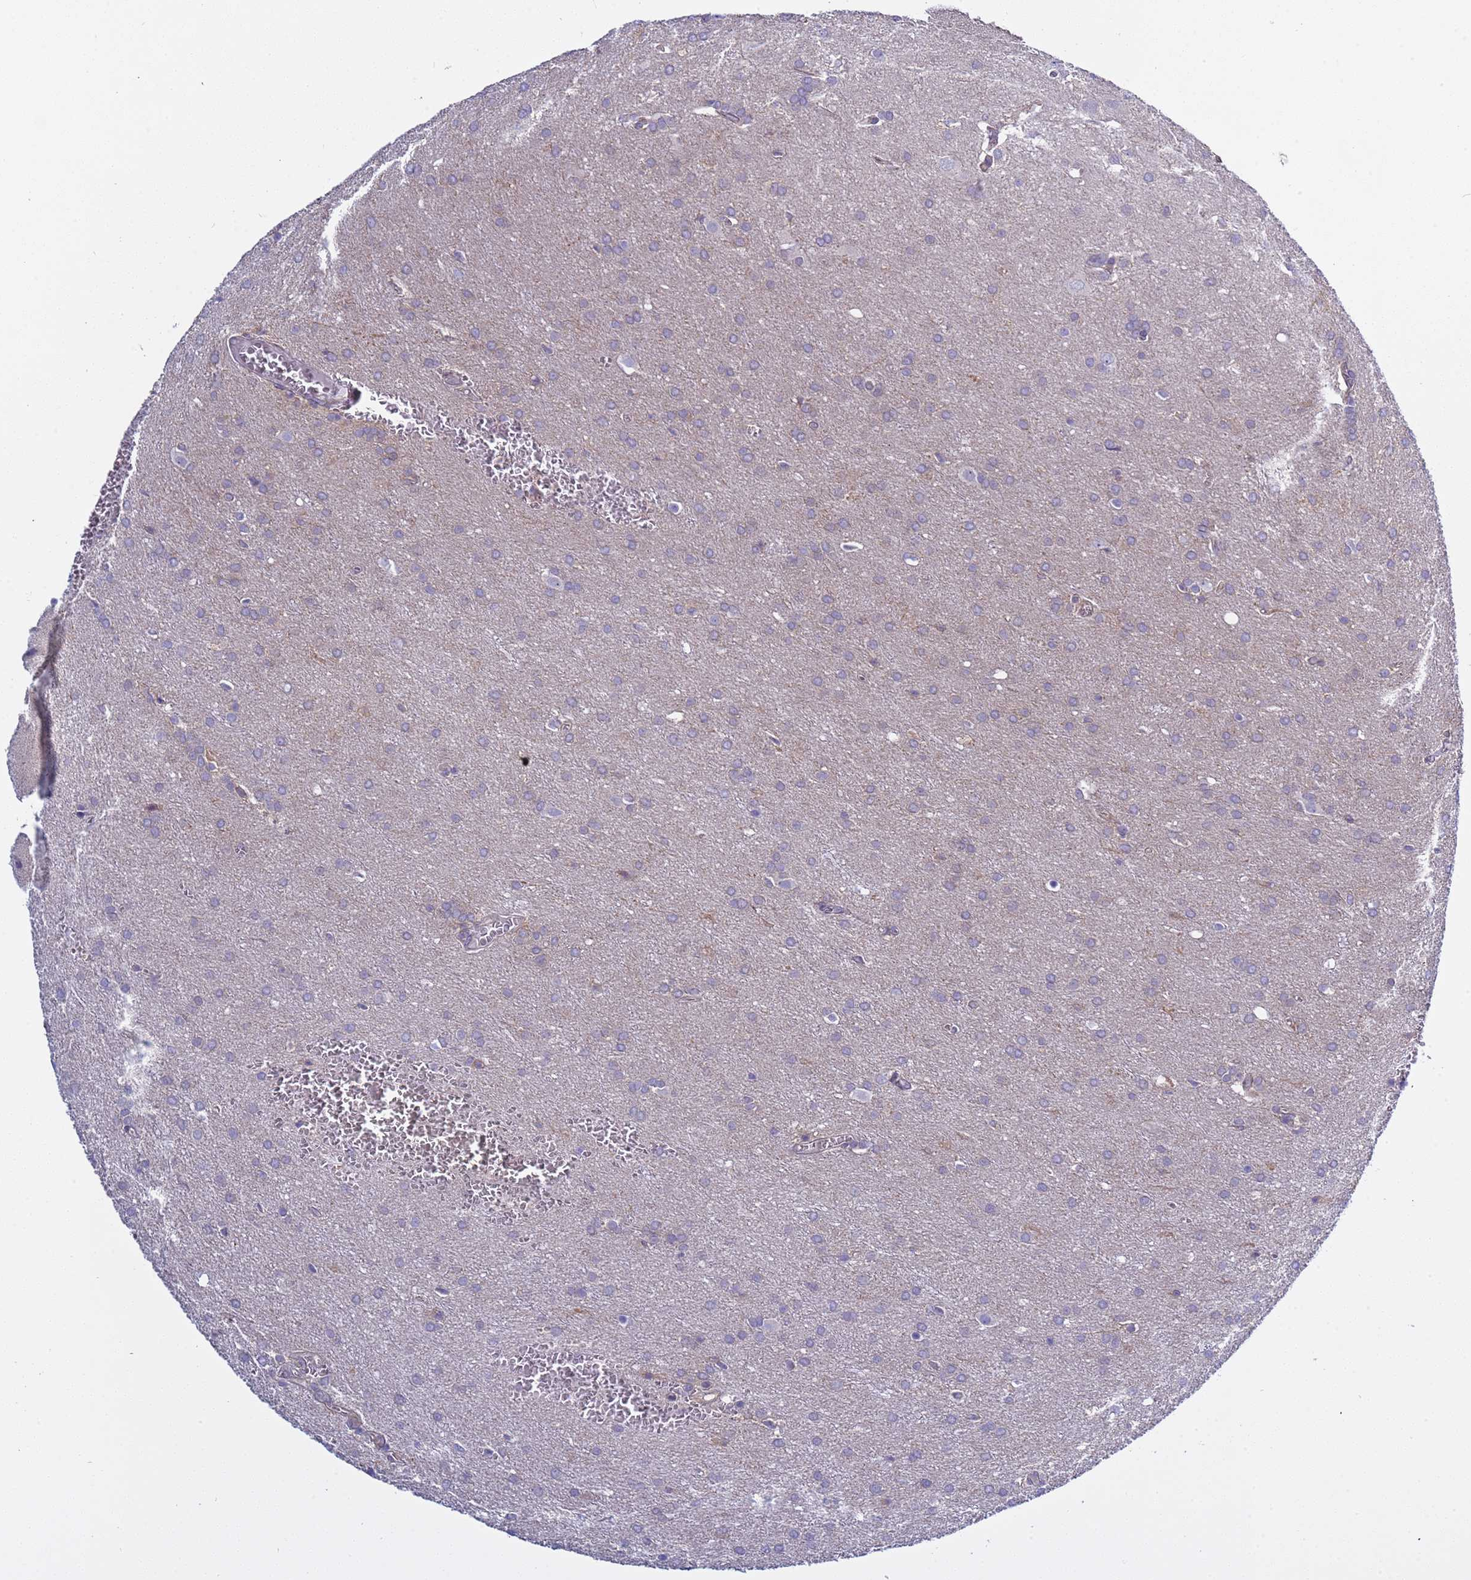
{"staining": {"intensity": "weak", "quantity": "<25%", "location": "cytoplasmic/membranous"}, "tissue": "glioma", "cell_type": "Tumor cells", "image_type": "cancer", "snomed": [{"axis": "morphology", "description": "Glioma, malignant, Low grade"}, {"axis": "topography", "description": "Brain"}], "caption": "This photomicrograph is of malignant glioma (low-grade) stained with IHC to label a protein in brown with the nuclei are counter-stained blue. There is no expression in tumor cells.", "gene": "ELMOD2", "patient": {"sex": "female", "age": 32}}